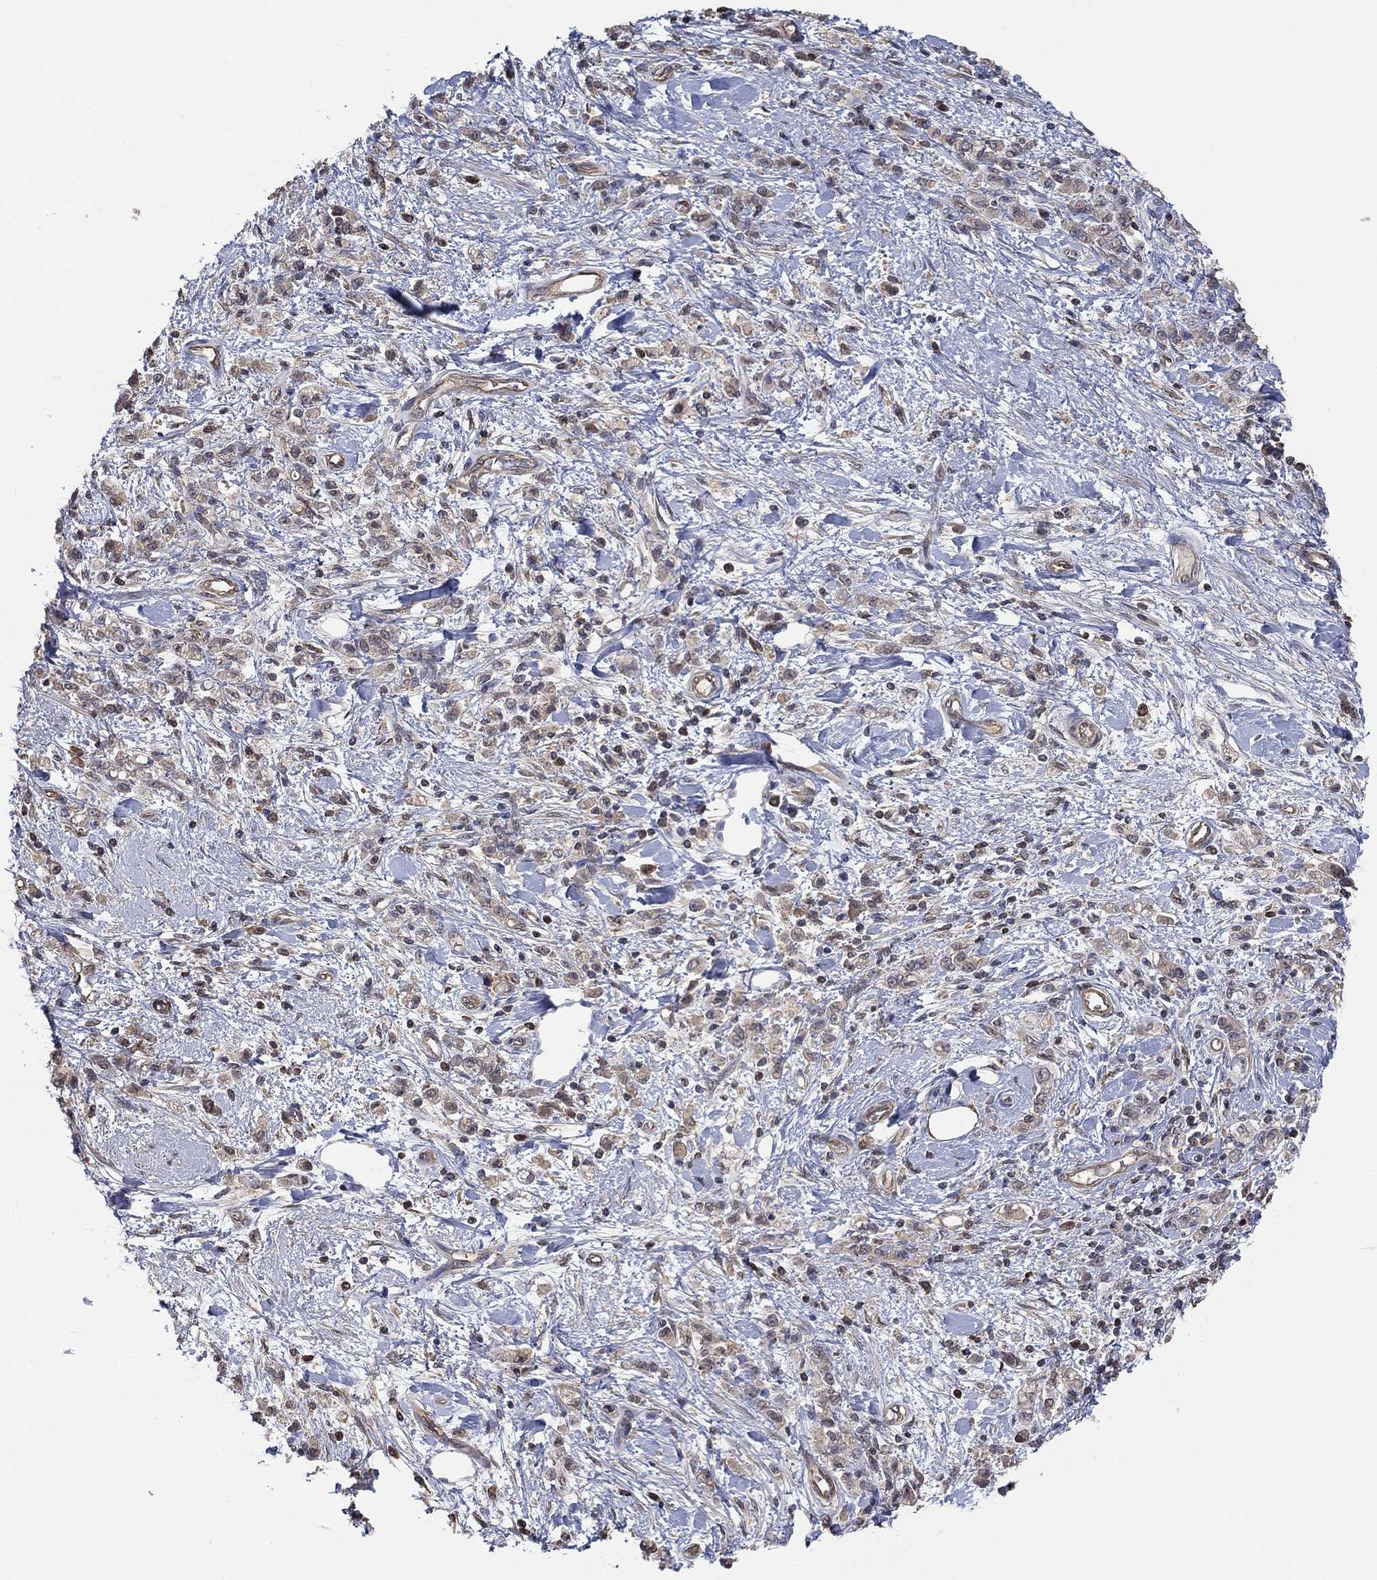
{"staining": {"intensity": "weak", "quantity": ">75%", "location": "cytoplasmic/membranous"}, "tissue": "stomach cancer", "cell_type": "Tumor cells", "image_type": "cancer", "snomed": [{"axis": "morphology", "description": "Adenocarcinoma, NOS"}, {"axis": "topography", "description": "Stomach"}], "caption": "Protein expression analysis of adenocarcinoma (stomach) demonstrates weak cytoplasmic/membranous positivity in approximately >75% of tumor cells.", "gene": "RNF114", "patient": {"sex": "male", "age": 77}}